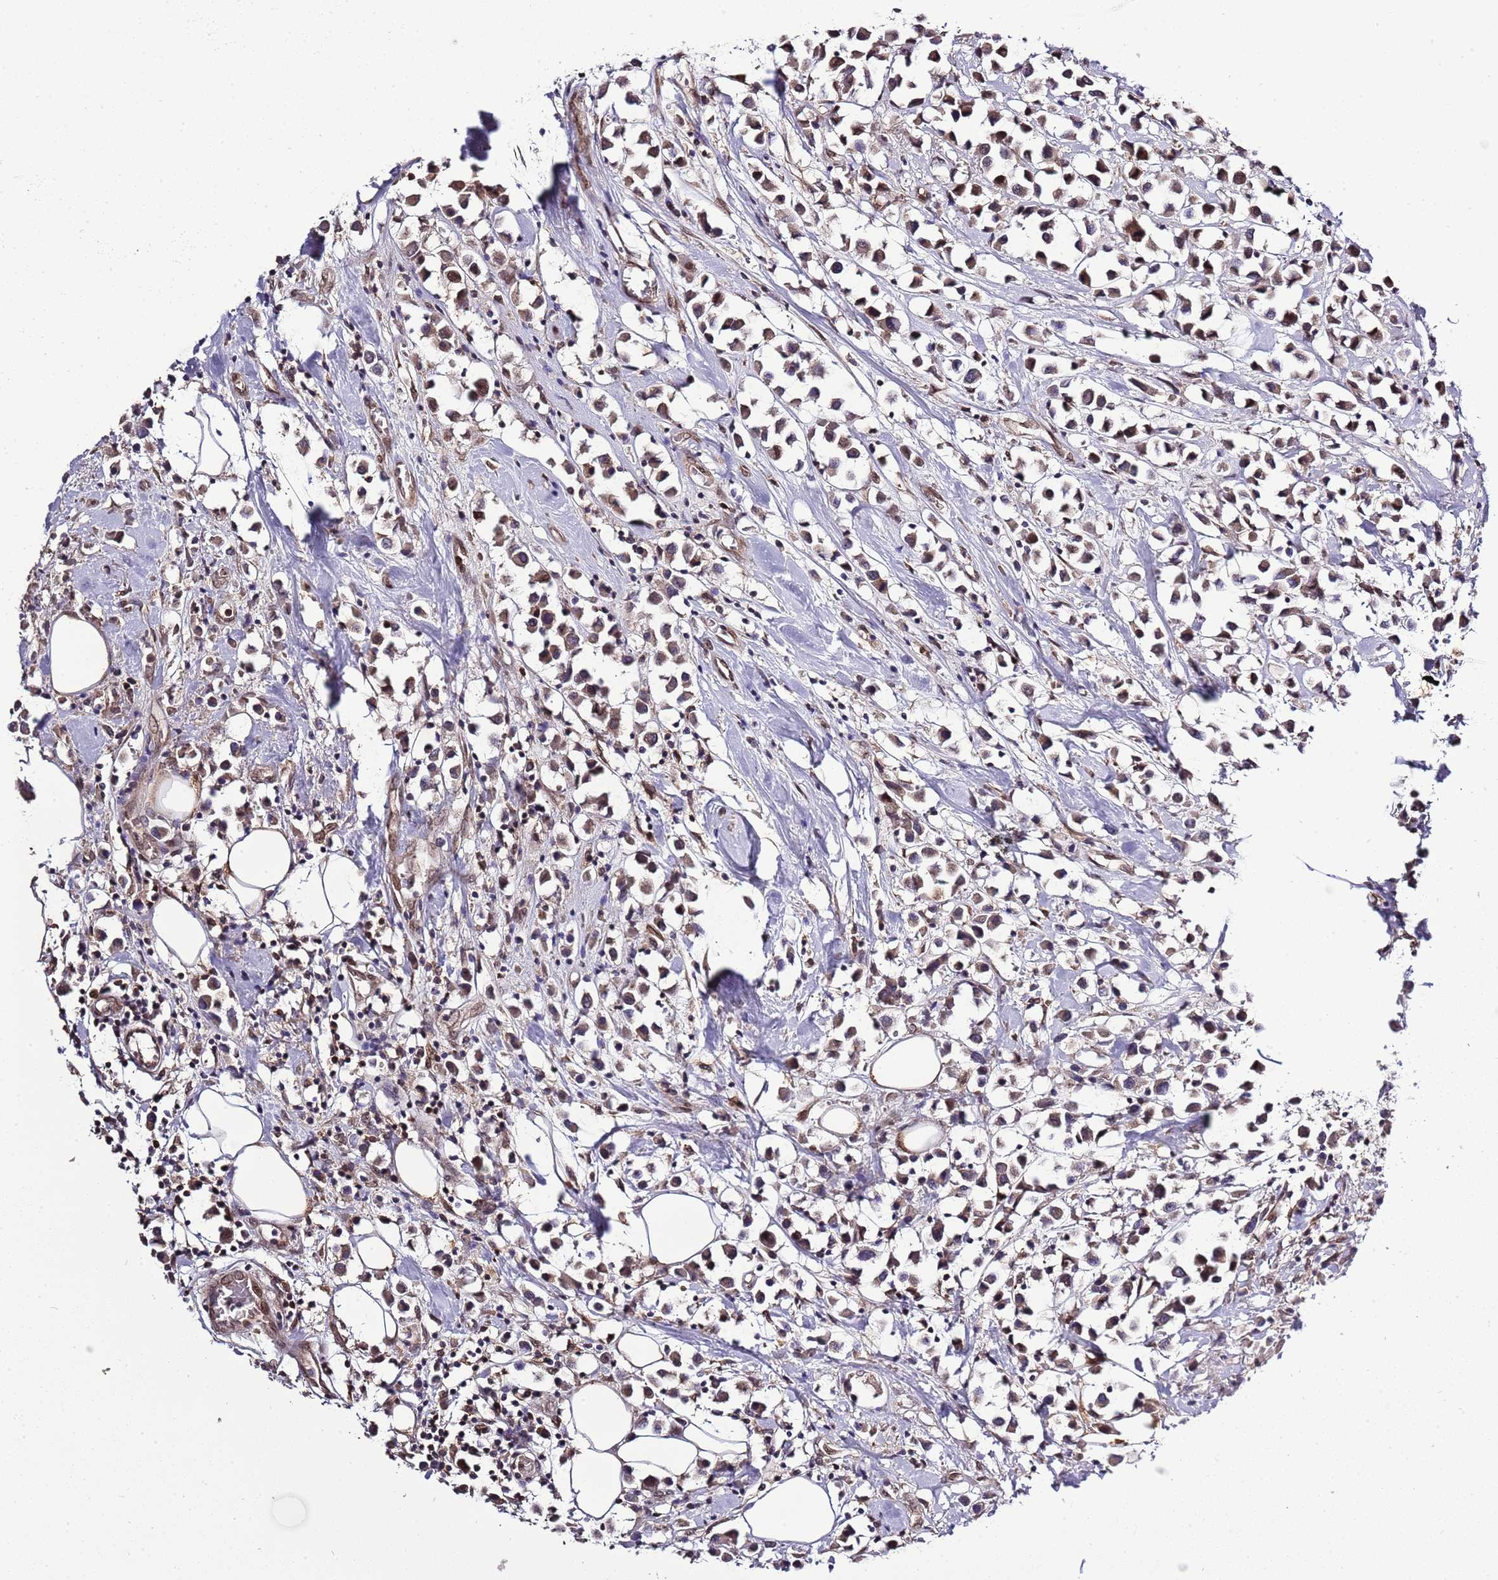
{"staining": {"intensity": "weak", "quantity": "25%-75%", "location": "cytoplasmic/membranous,nuclear"}, "tissue": "breast cancer", "cell_type": "Tumor cells", "image_type": "cancer", "snomed": [{"axis": "morphology", "description": "Duct carcinoma"}, {"axis": "topography", "description": "Breast"}], "caption": "This histopathology image shows breast cancer stained with IHC to label a protein in brown. The cytoplasmic/membranous and nuclear of tumor cells show weak positivity for the protein. Nuclei are counter-stained blue.", "gene": "ZNF665", "patient": {"sex": "female", "age": 61}}